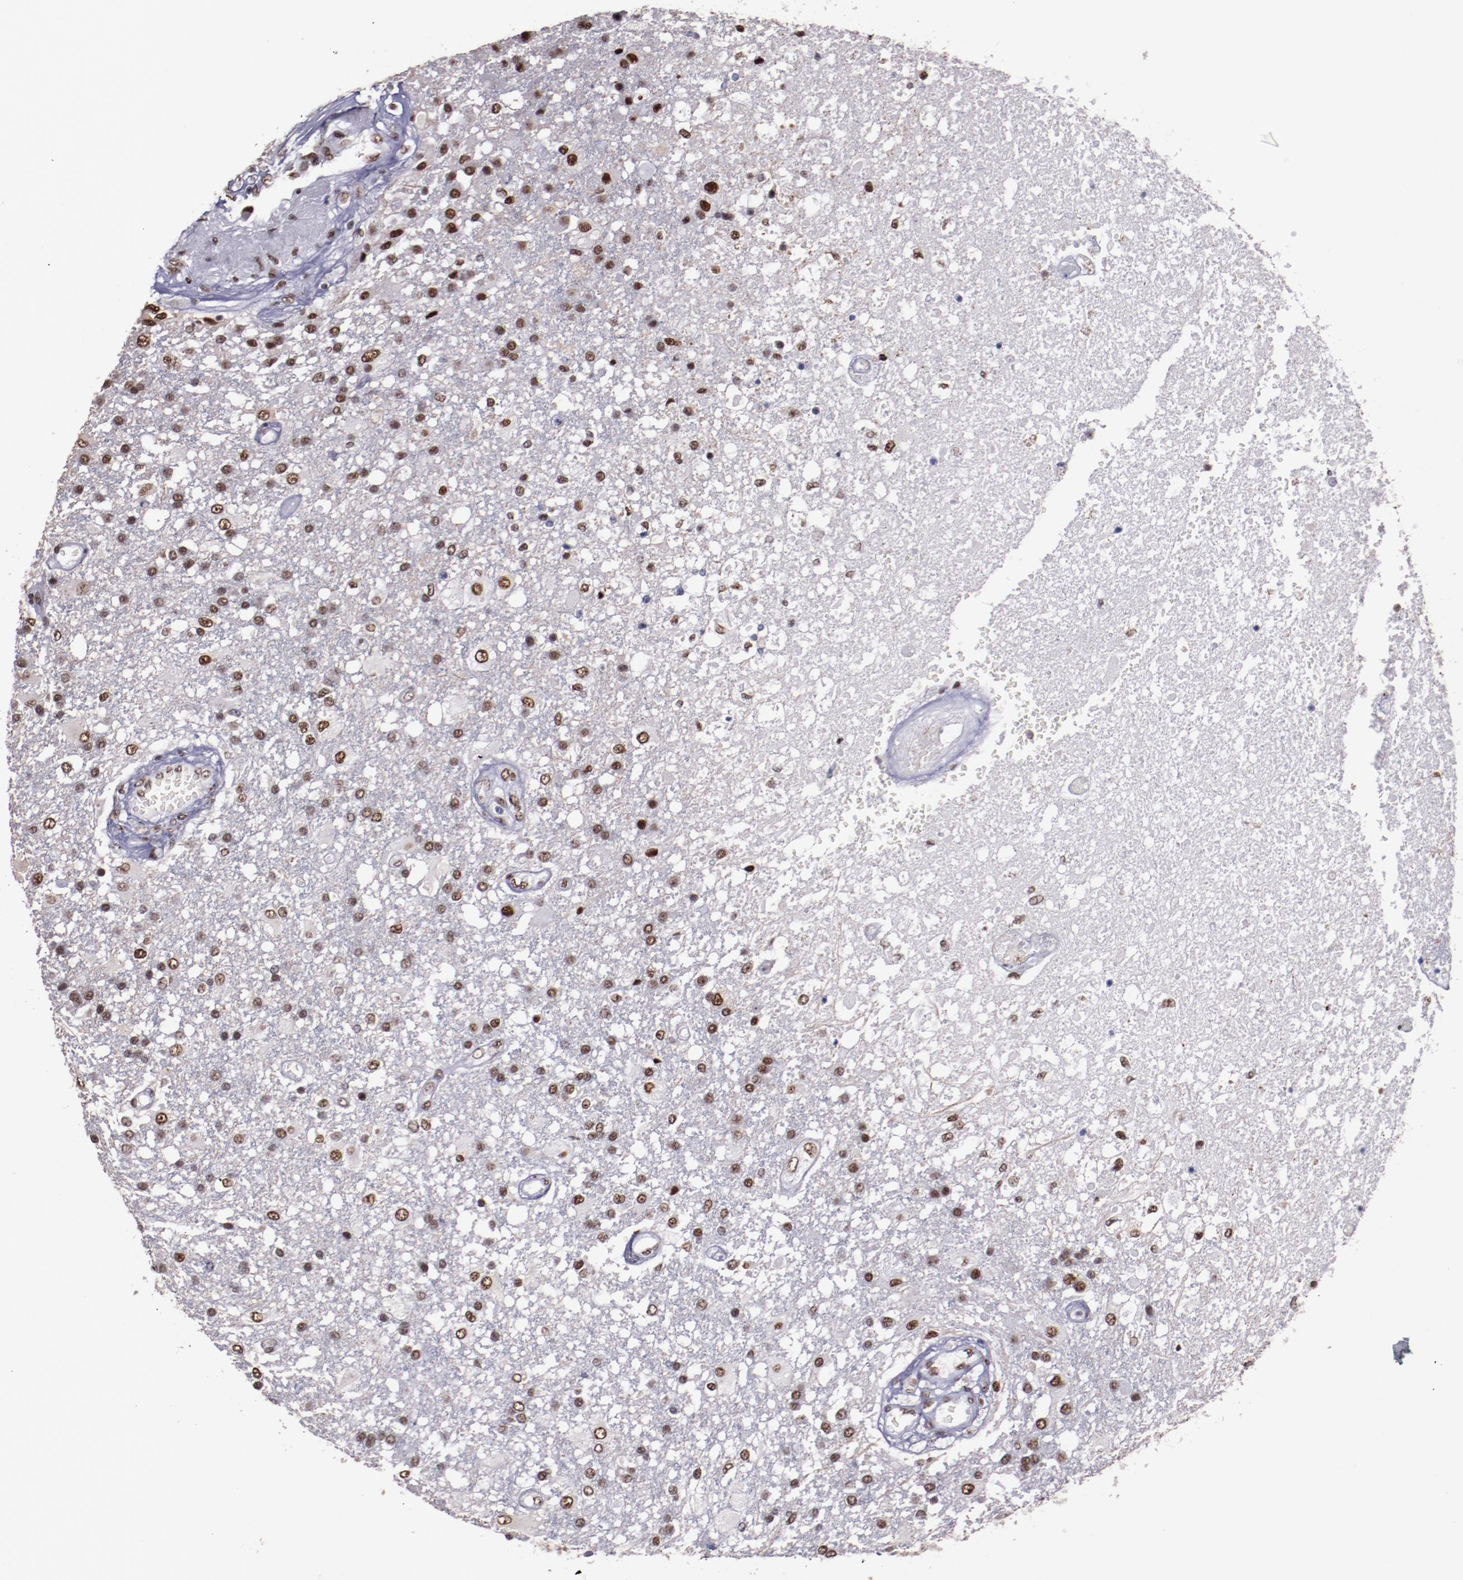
{"staining": {"intensity": "moderate", "quantity": ">75%", "location": "nuclear"}, "tissue": "glioma", "cell_type": "Tumor cells", "image_type": "cancer", "snomed": [{"axis": "morphology", "description": "Glioma, malignant, High grade"}, {"axis": "topography", "description": "Cerebral cortex"}], "caption": "Protein expression analysis of glioma reveals moderate nuclear positivity in about >75% of tumor cells. Using DAB (3,3'-diaminobenzidine) (brown) and hematoxylin (blue) stains, captured at high magnification using brightfield microscopy.", "gene": "PPP4R3A", "patient": {"sex": "male", "age": 79}}